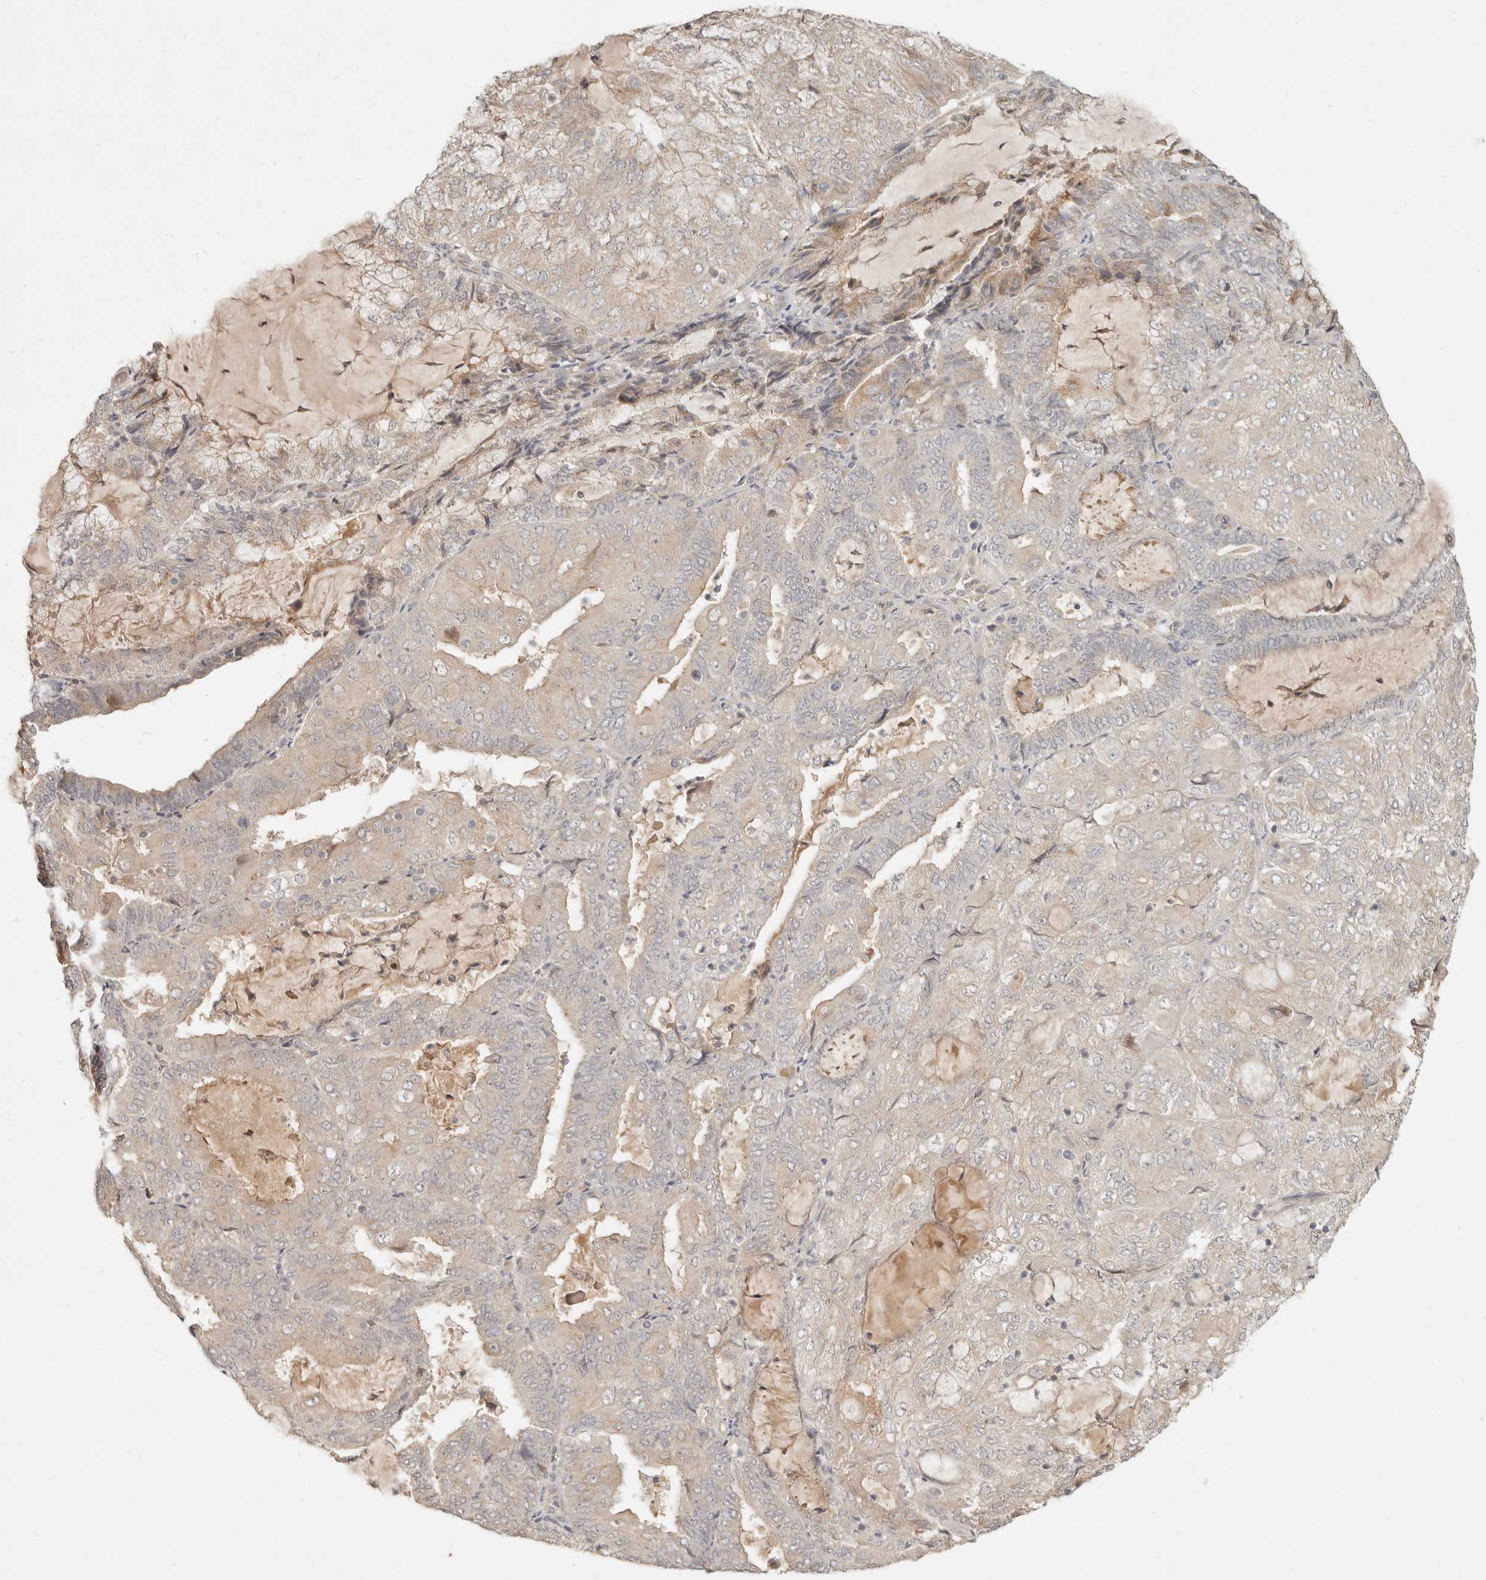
{"staining": {"intensity": "weak", "quantity": "<25%", "location": "cytoplasmic/membranous"}, "tissue": "endometrial cancer", "cell_type": "Tumor cells", "image_type": "cancer", "snomed": [{"axis": "morphology", "description": "Adenocarcinoma, NOS"}, {"axis": "topography", "description": "Endometrium"}], "caption": "Tumor cells are negative for protein expression in human endometrial adenocarcinoma. Nuclei are stained in blue.", "gene": "UBXN11", "patient": {"sex": "female", "age": 81}}